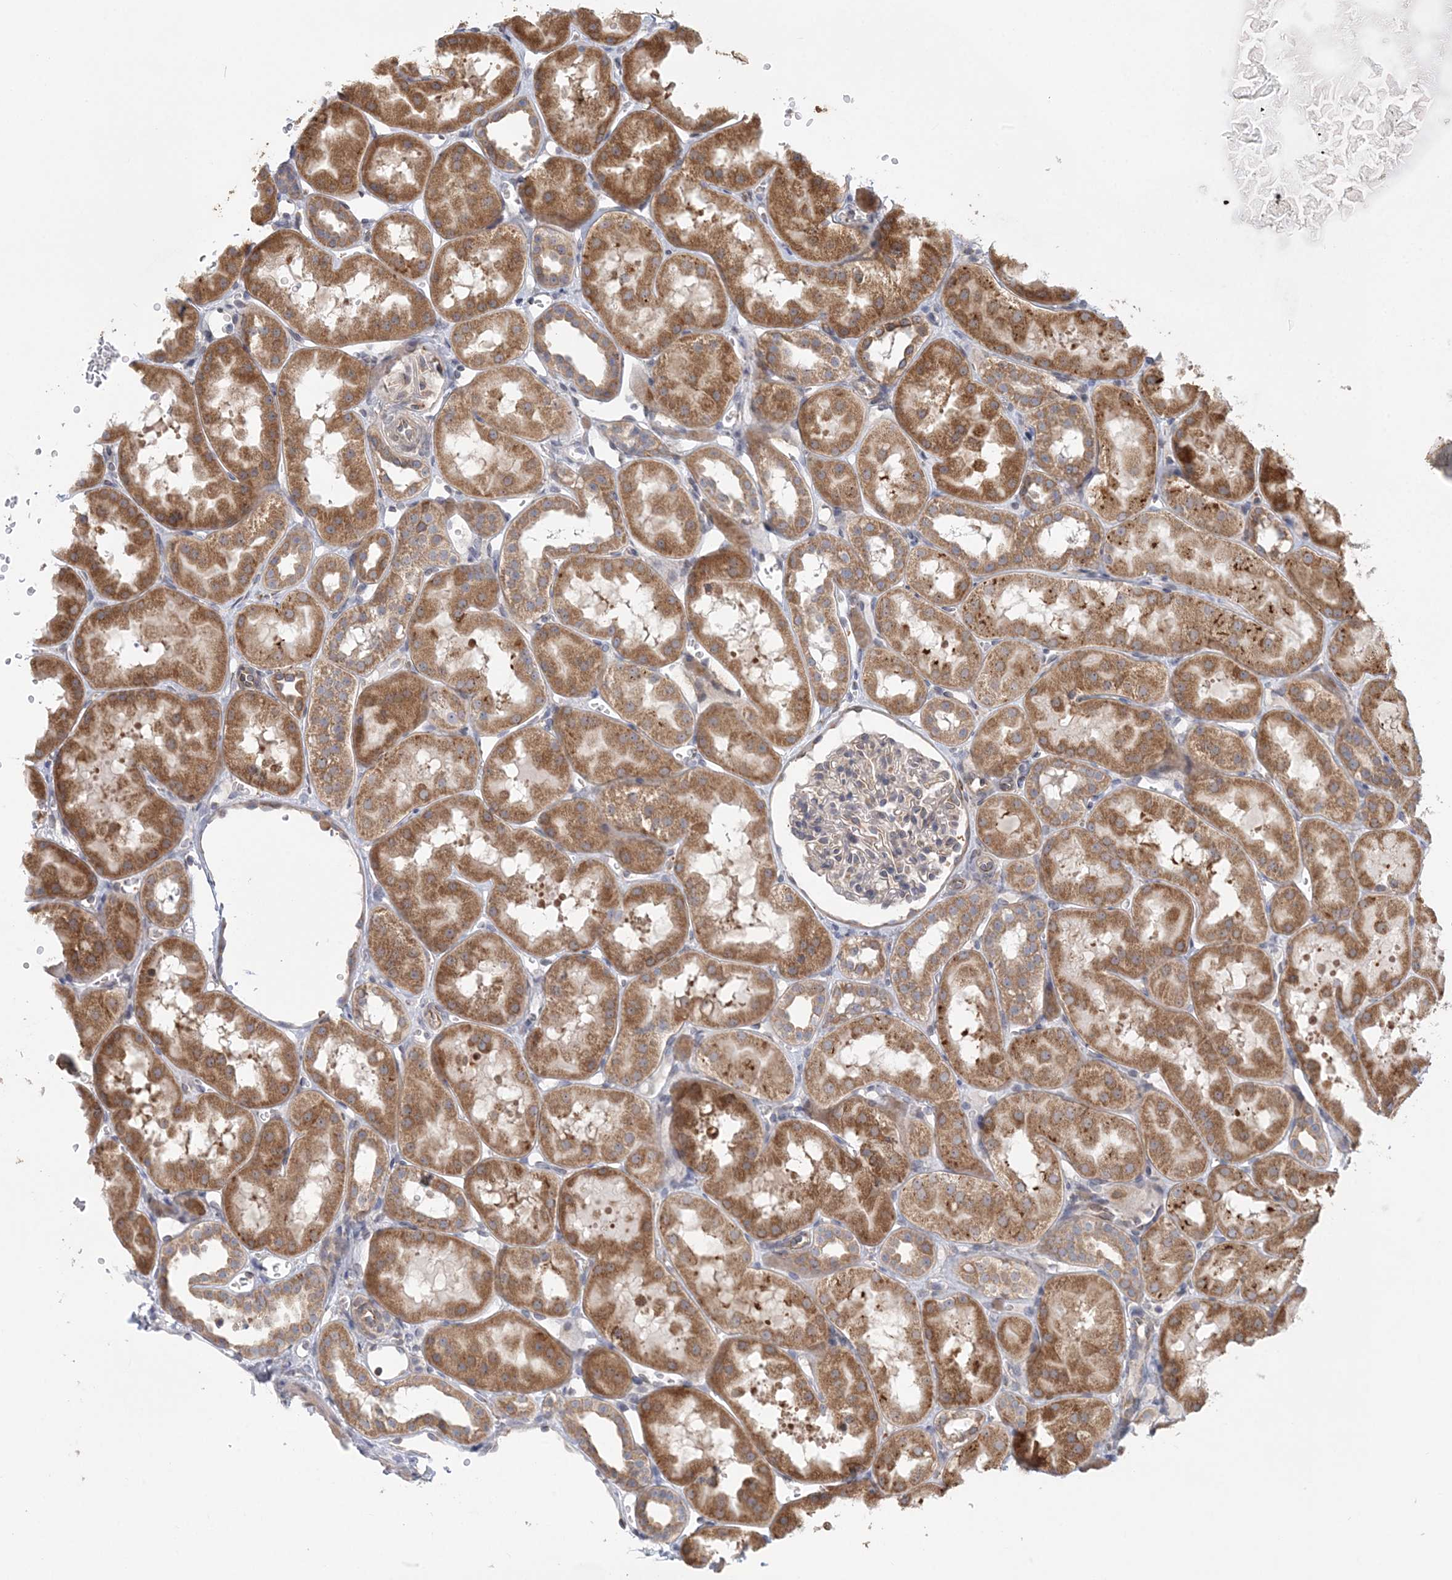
{"staining": {"intensity": "negative", "quantity": "none", "location": "none"}, "tissue": "kidney", "cell_type": "Cells in glomeruli", "image_type": "normal", "snomed": [{"axis": "morphology", "description": "Normal tissue, NOS"}, {"axis": "topography", "description": "Kidney"}, {"axis": "topography", "description": "Urinary bladder"}], "caption": "DAB immunohistochemical staining of benign kidney displays no significant positivity in cells in glomeruli. The staining was performed using DAB to visualize the protein expression in brown, while the nuclei were stained in blue with hematoxylin (Magnification: 20x).", "gene": "PCYOX1L", "patient": {"sex": "male", "age": 16}}